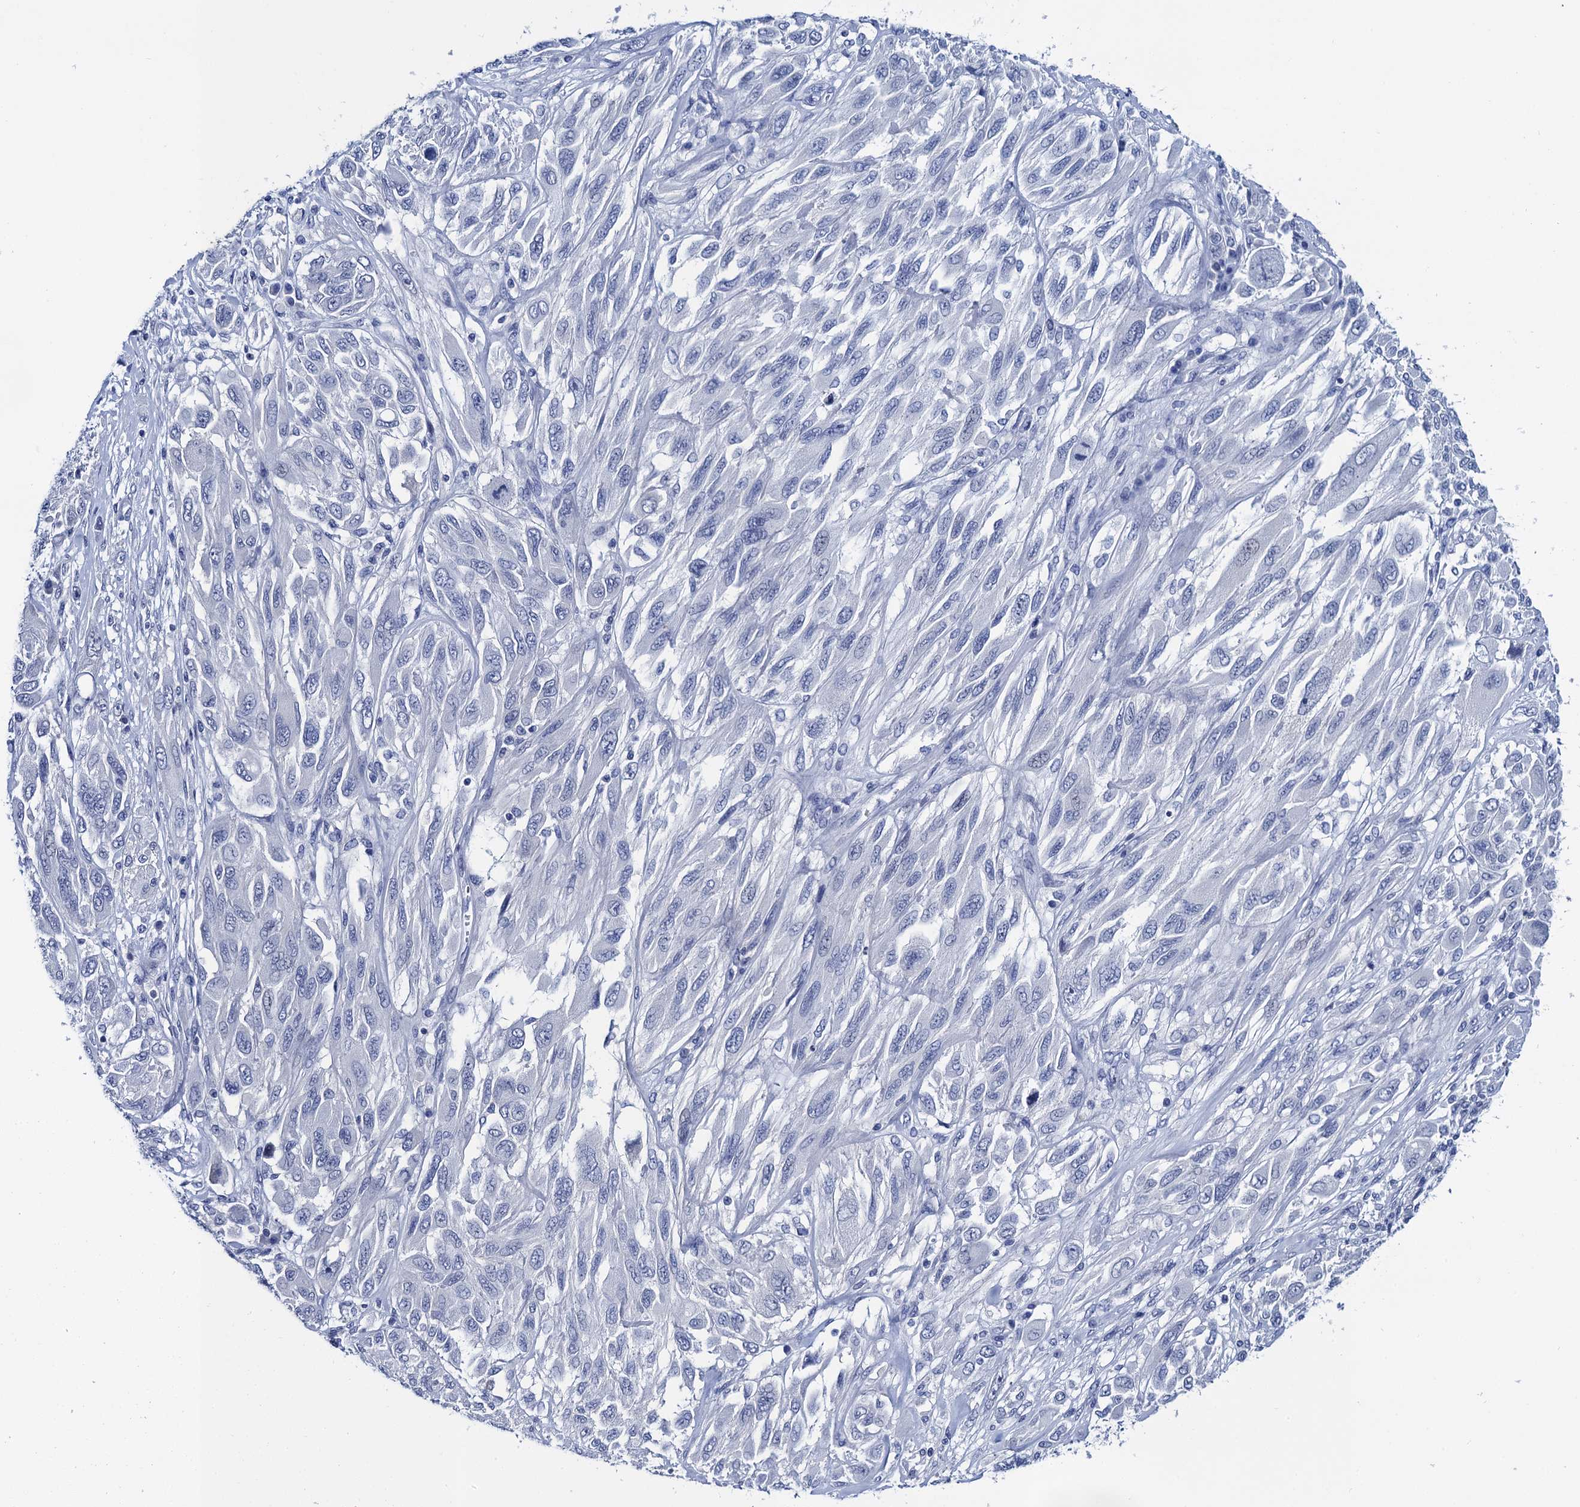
{"staining": {"intensity": "negative", "quantity": "none", "location": "none"}, "tissue": "melanoma", "cell_type": "Tumor cells", "image_type": "cancer", "snomed": [{"axis": "morphology", "description": "Malignant melanoma, NOS"}, {"axis": "topography", "description": "Skin"}], "caption": "Tumor cells show no significant expression in malignant melanoma.", "gene": "LYPD3", "patient": {"sex": "female", "age": 91}}